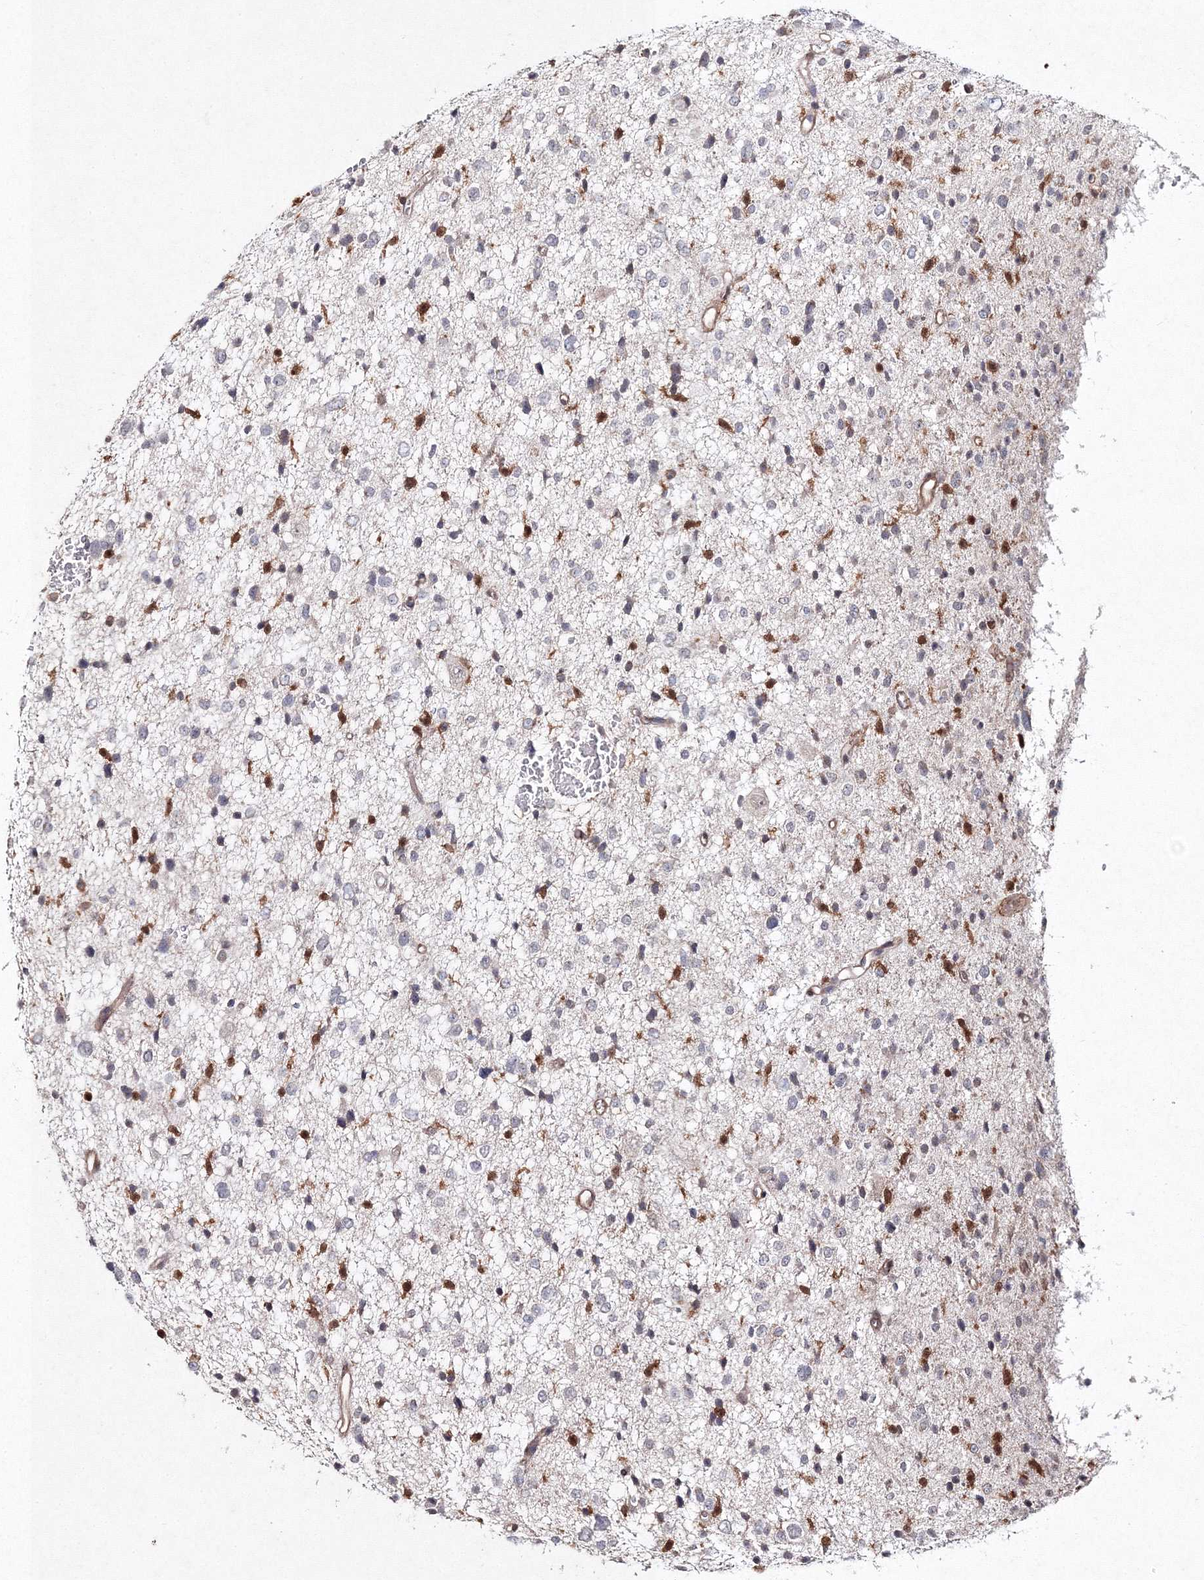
{"staining": {"intensity": "negative", "quantity": "none", "location": "none"}, "tissue": "glioma", "cell_type": "Tumor cells", "image_type": "cancer", "snomed": [{"axis": "morphology", "description": "Glioma, malignant, Low grade"}, {"axis": "topography", "description": "Brain"}], "caption": "The photomicrograph shows no significant staining in tumor cells of glioma.", "gene": "S100A11", "patient": {"sex": "female", "age": 37}}